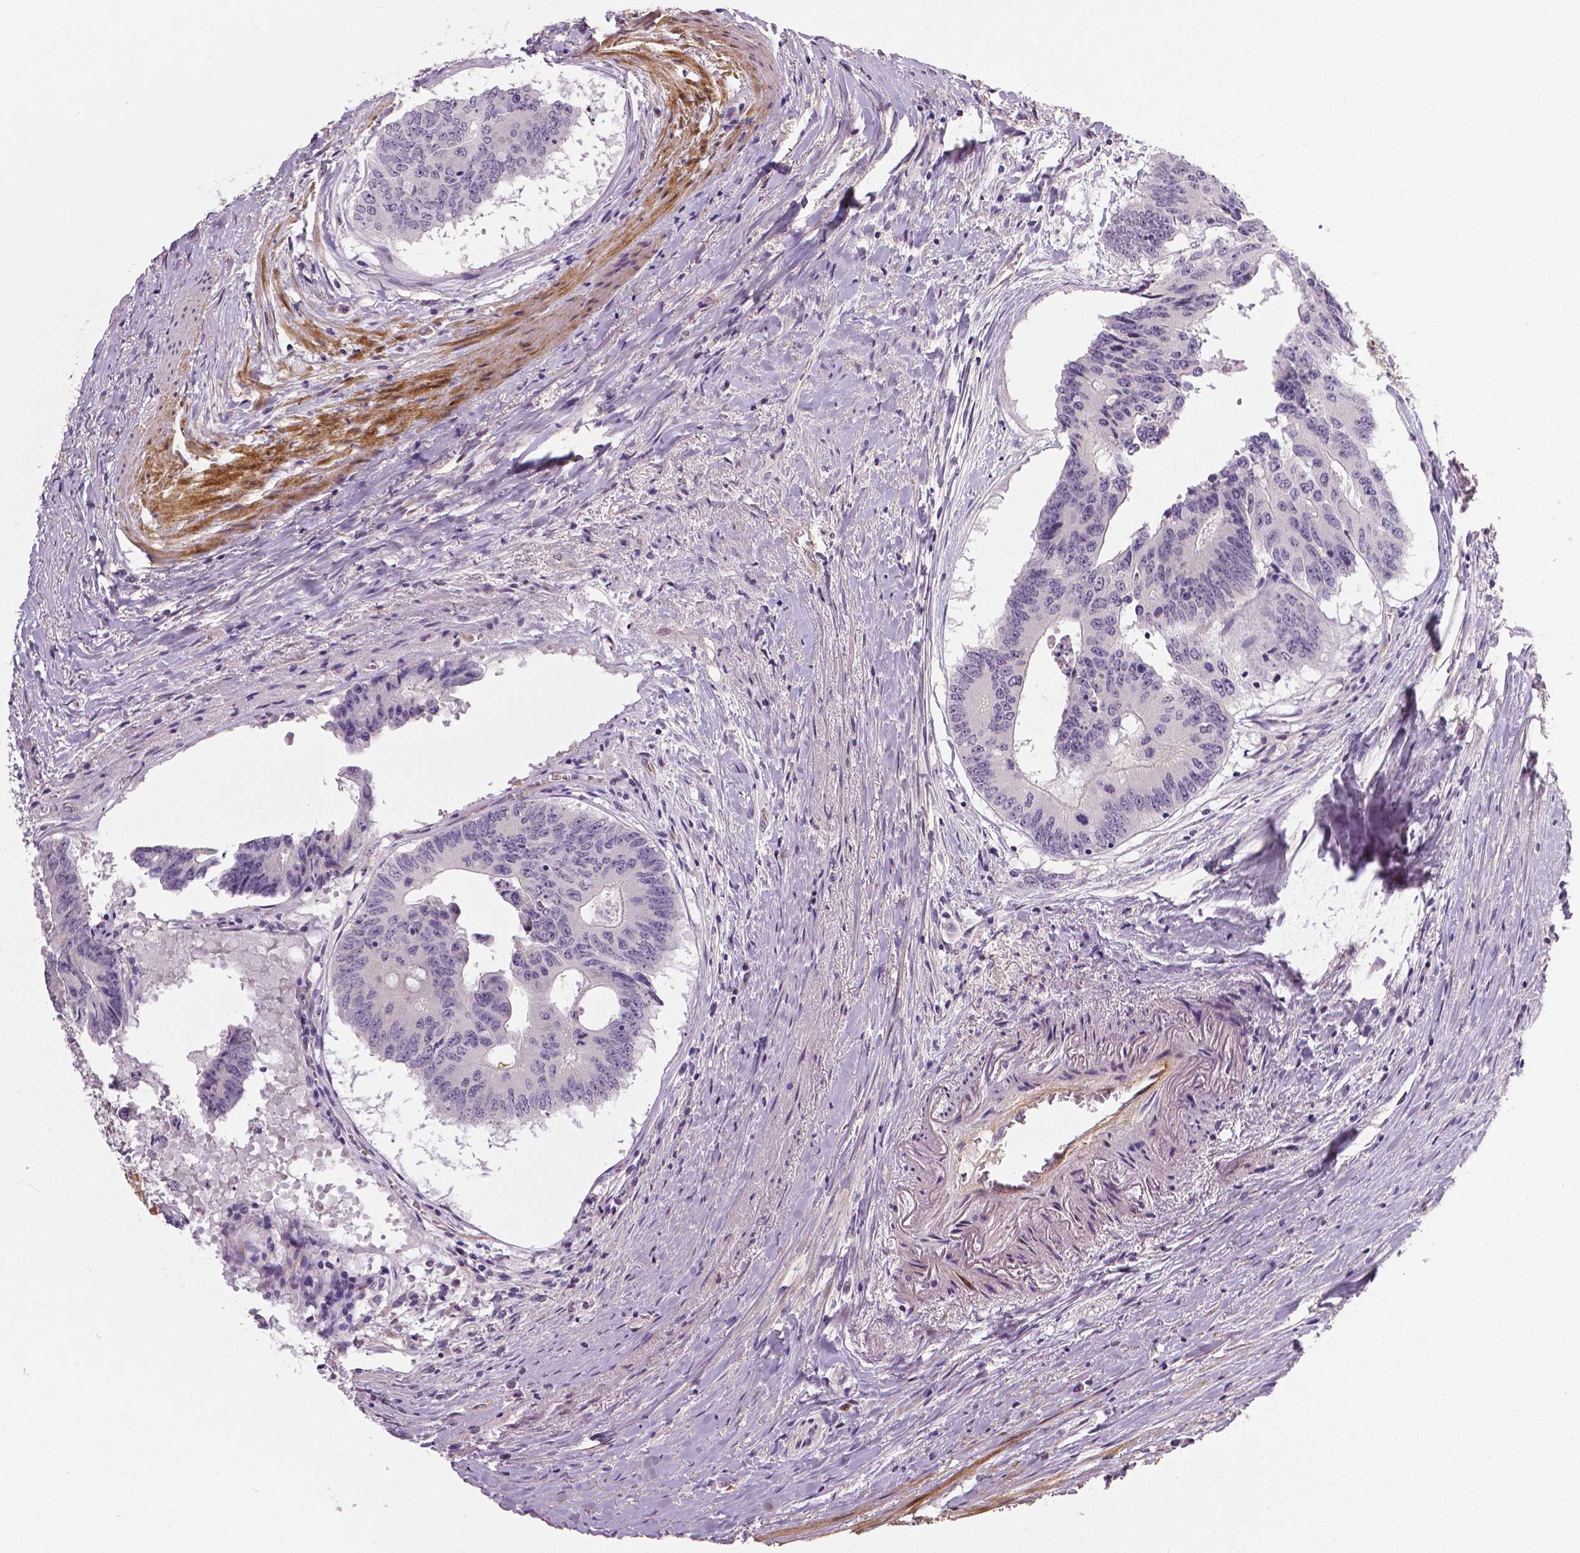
{"staining": {"intensity": "negative", "quantity": "none", "location": "none"}, "tissue": "colorectal cancer", "cell_type": "Tumor cells", "image_type": "cancer", "snomed": [{"axis": "morphology", "description": "Adenocarcinoma, NOS"}, {"axis": "topography", "description": "Rectum"}], "caption": "Immunohistochemistry (IHC) of human colorectal cancer (adenocarcinoma) shows no expression in tumor cells.", "gene": "FLT1", "patient": {"sex": "male", "age": 59}}